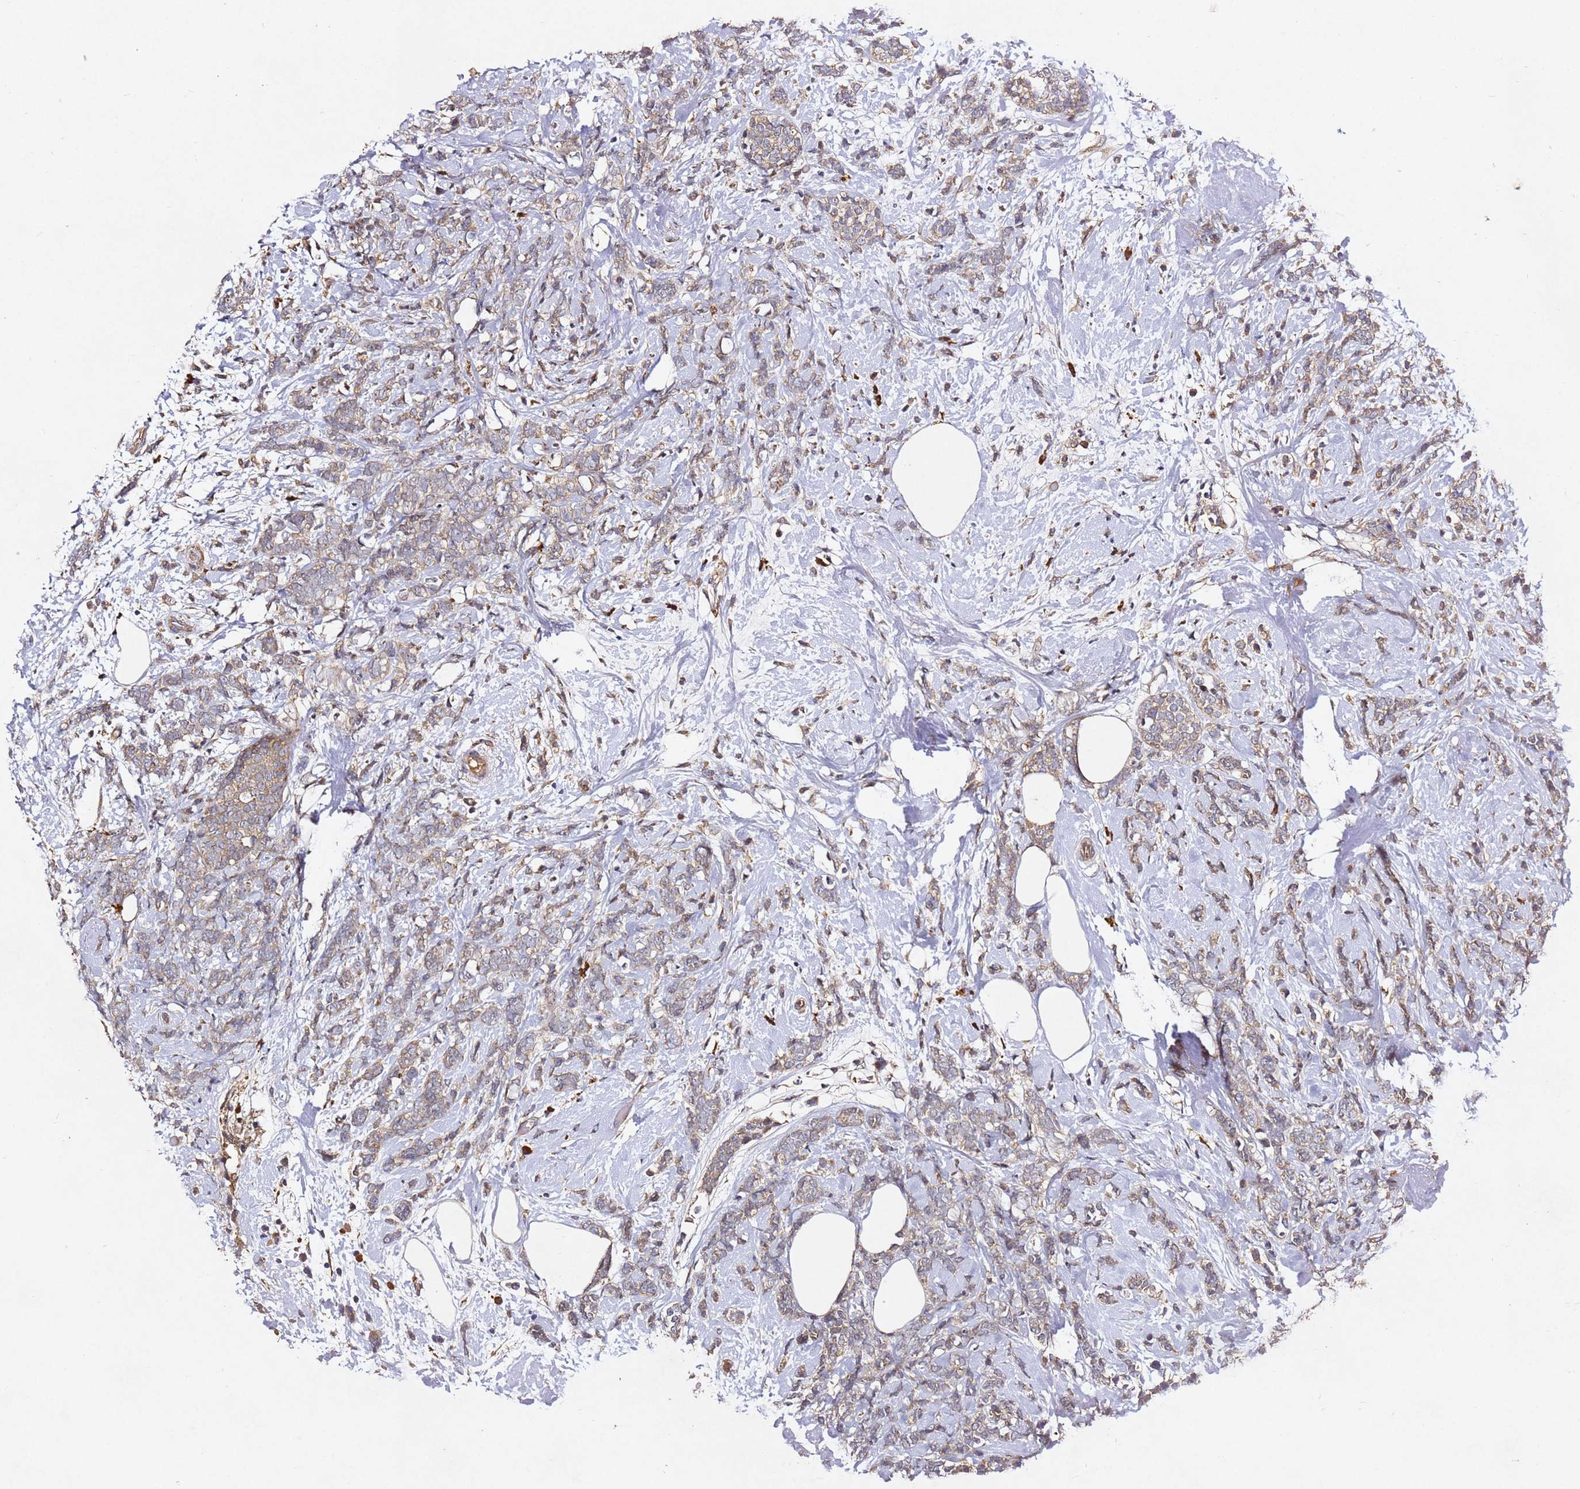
{"staining": {"intensity": "weak", "quantity": ">75%", "location": "cytoplasmic/membranous"}, "tissue": "breast cancer", "cell_type": "Tumor cells", "image_type": "cancer", "snomed": [{"axis": "morphology", "description": "Lobular carcinoma"}, {"axis": "topography", "description": "Breast"}], "caption": "Approximately >75% of tumor cells in human breast cancer (lobular carcinoma) display weak cytoplasmic/membranous protein expression as visualized by brown immunohistochemical staining.", "gene": "ALG11", "patient": {"sex": "female", "age": 58}}